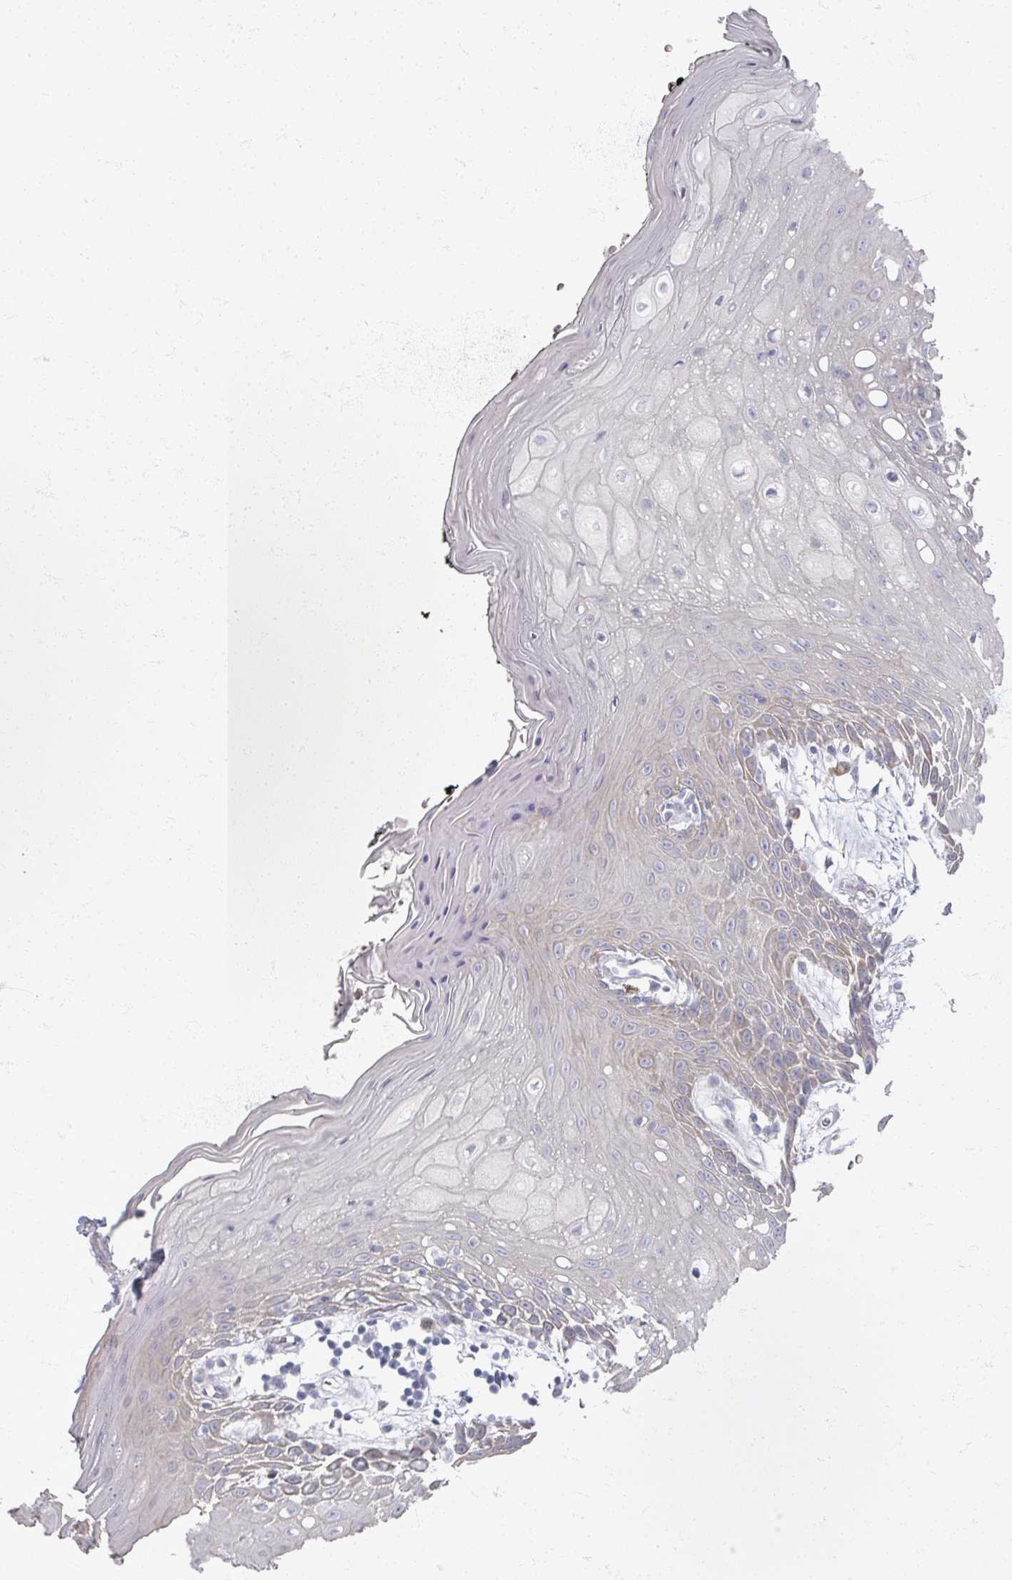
{"staining": {"intensity": "weak", "quantity": "25%-75%", "location": "cytoplasmic/membranous"}, "tissue": "oral mucosa", "cell_type": "Squamous epithelial cells", "image_type": "normal", "snomed": [{"axis": "morphology", "description": "Normal tissue, NOS"}, {"axis": "topography", "description": "Oral tissue"}, {"axis": "topography", "description": "Tounge, NOS"}], "caption": "IHC photomicrograph of benign oral mucosa: oral mucosa stained using IHC exhibits low levels of weak protein expression localized specifically in the cytoplasmic/membranous of squamous epithelial cells, appearing as a cytoplasmic/membranous brown color.", "gene": "TTYH3", "patient": {"sex": "female", "age": 59}}